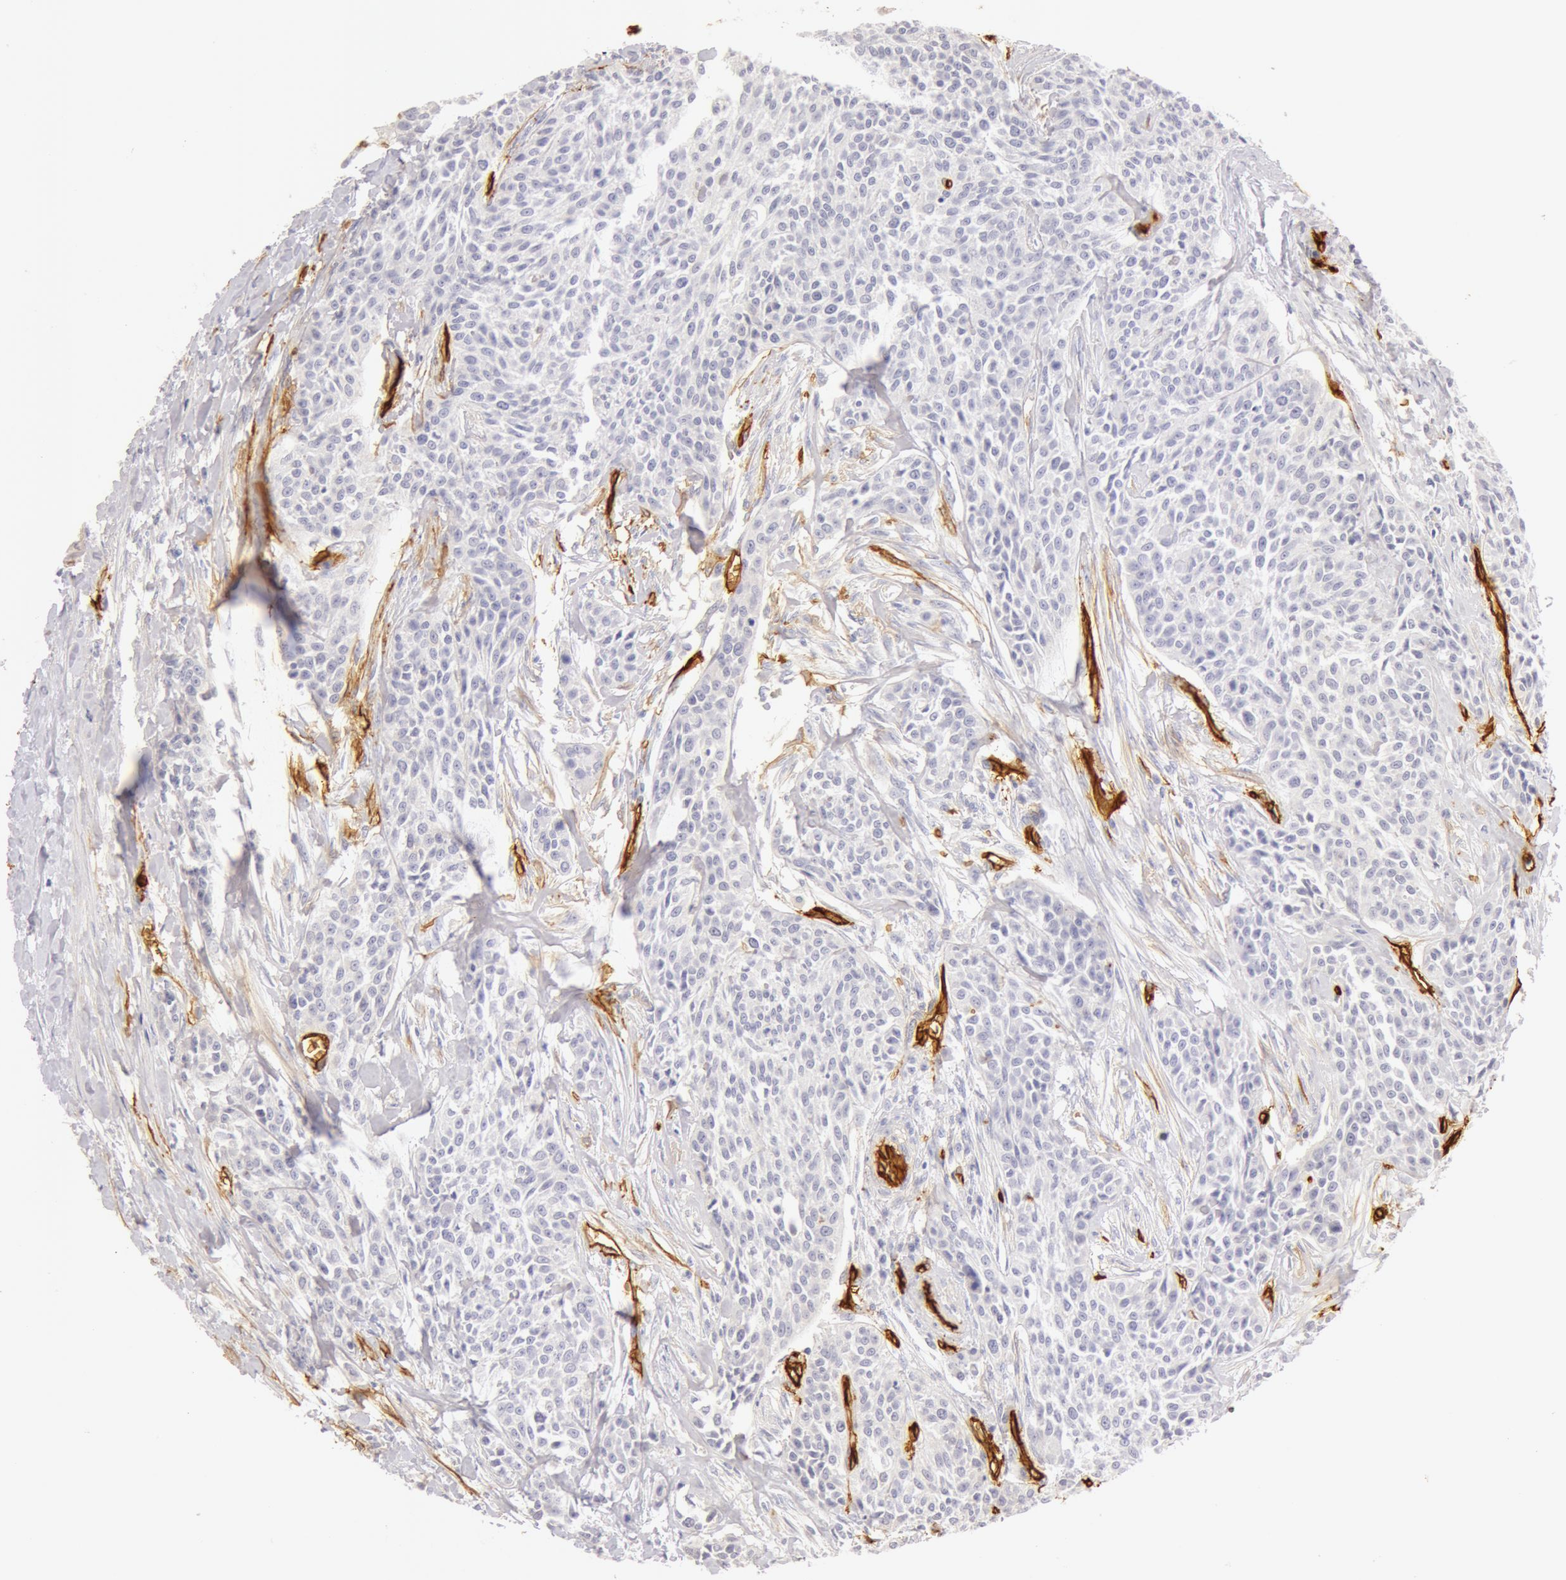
{"staining": {"intensity": "negative", "quantity": "none", "location": "none"}, "tissue": "urothelial cancer", "cell_type": "Tumor cells", "image_type": "cancer", "snomed": [{"axis": "morphology", "description": "Urothelial carcinoma, High grade"}, {"axis": "topography", "description": "Urinary bladder"}], "caption": "IHC of urothelial cancer exhibits no staining in tumor cells.", "gene": "AQP1", "patient": {"sex": "male", "age": 56}}